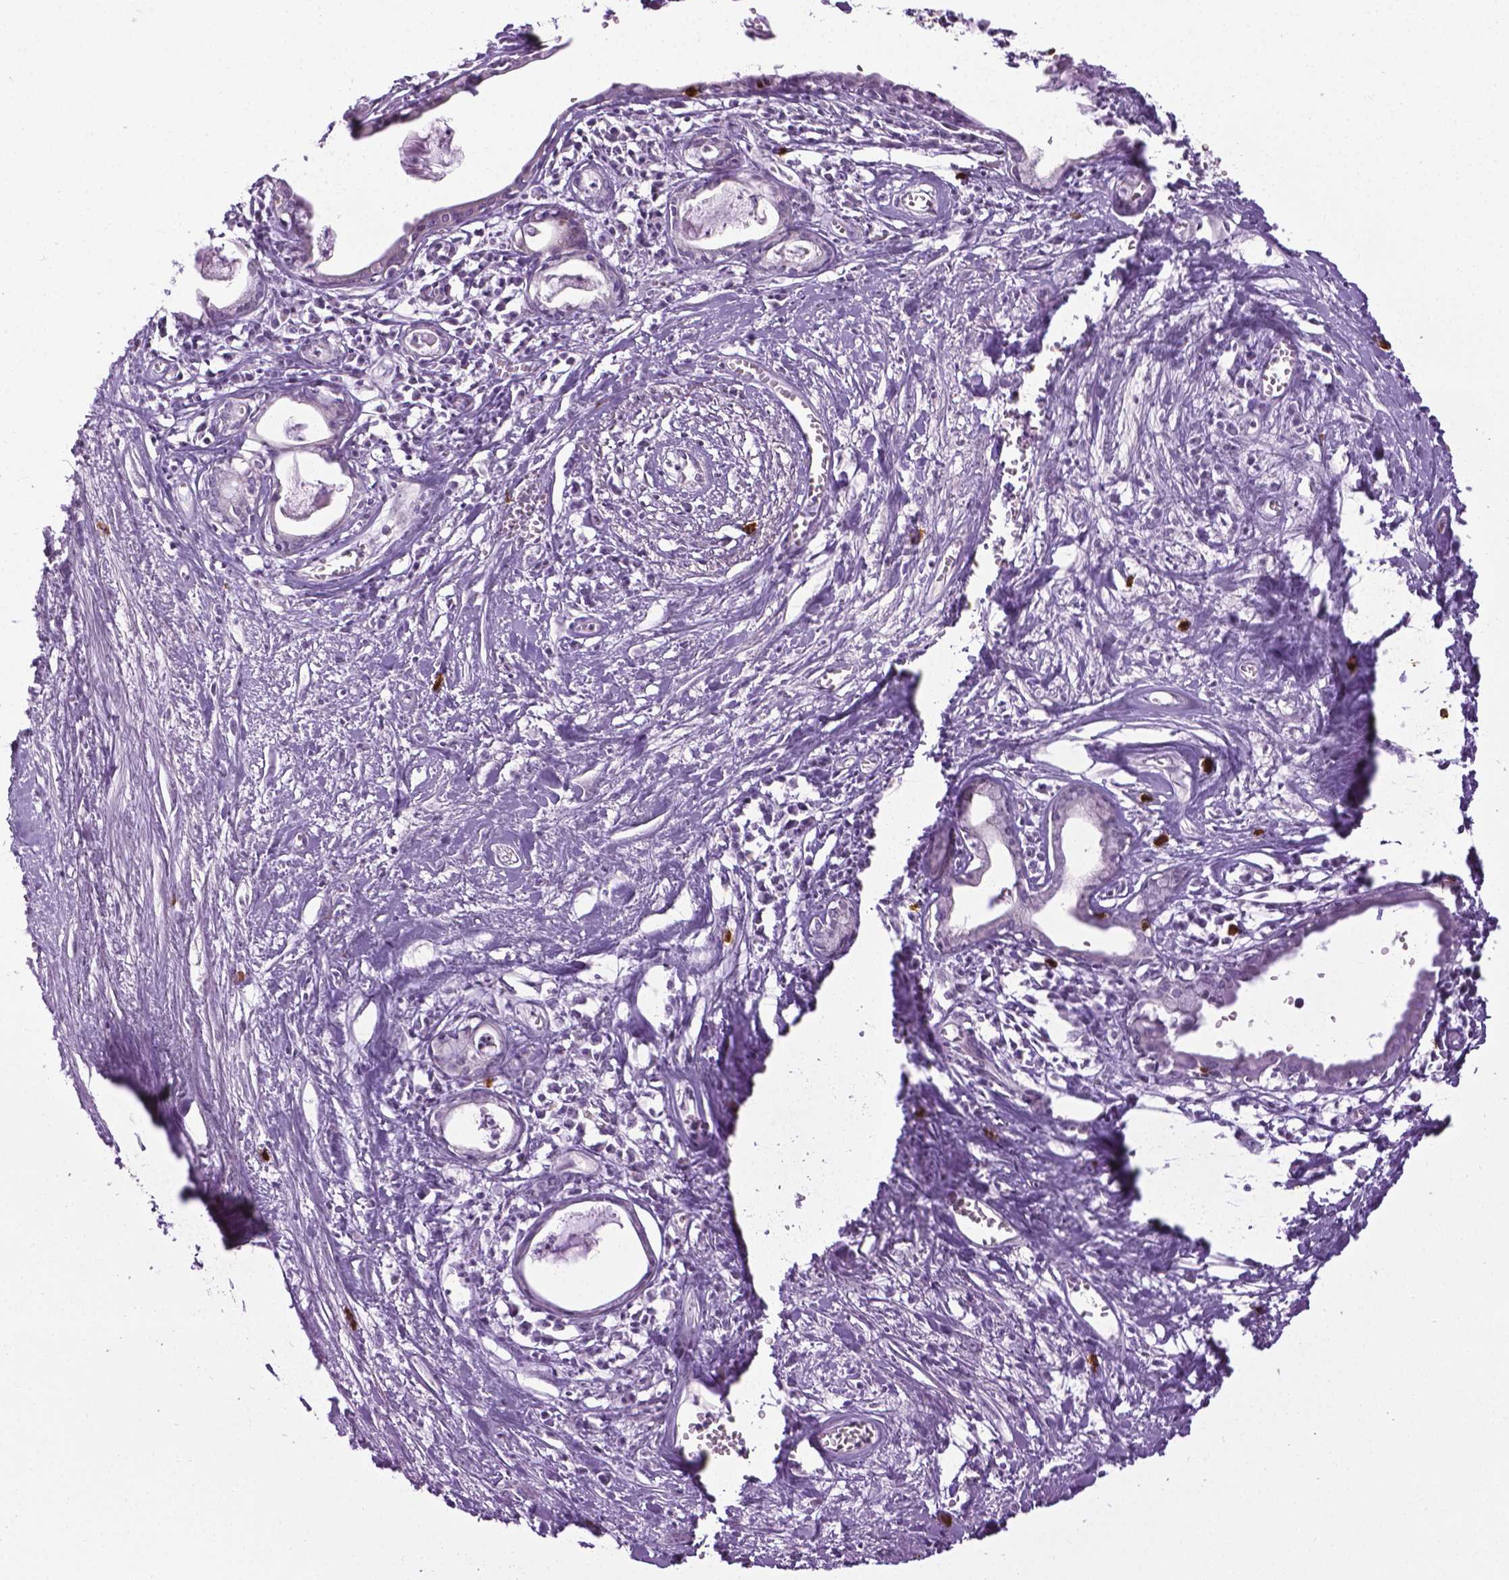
{"staining": {"intensity": "negative", "quantity": "none", "location": "none"}, "tissue": "adipose tissue", "cell_type": "Adipocytes", "image_type": "normal", "snomed": [{"axis": "morphology", "description": "Normal tissue, NOS"}, {"axis": "morphology", "description": "Squamous cell carcinoma, NOS"}, {"axis": "topography", "description": "Cartilage tissue"}, {"axis": "topography", "description": "Head-Neck"}], "caption": "There is no significant positivity in adipocytes of adipose tissue. (IHC, brightfield microscopy, high magnification).", "gene": "SPECC1L", "patient": {"sex": "male", "age": 57}}